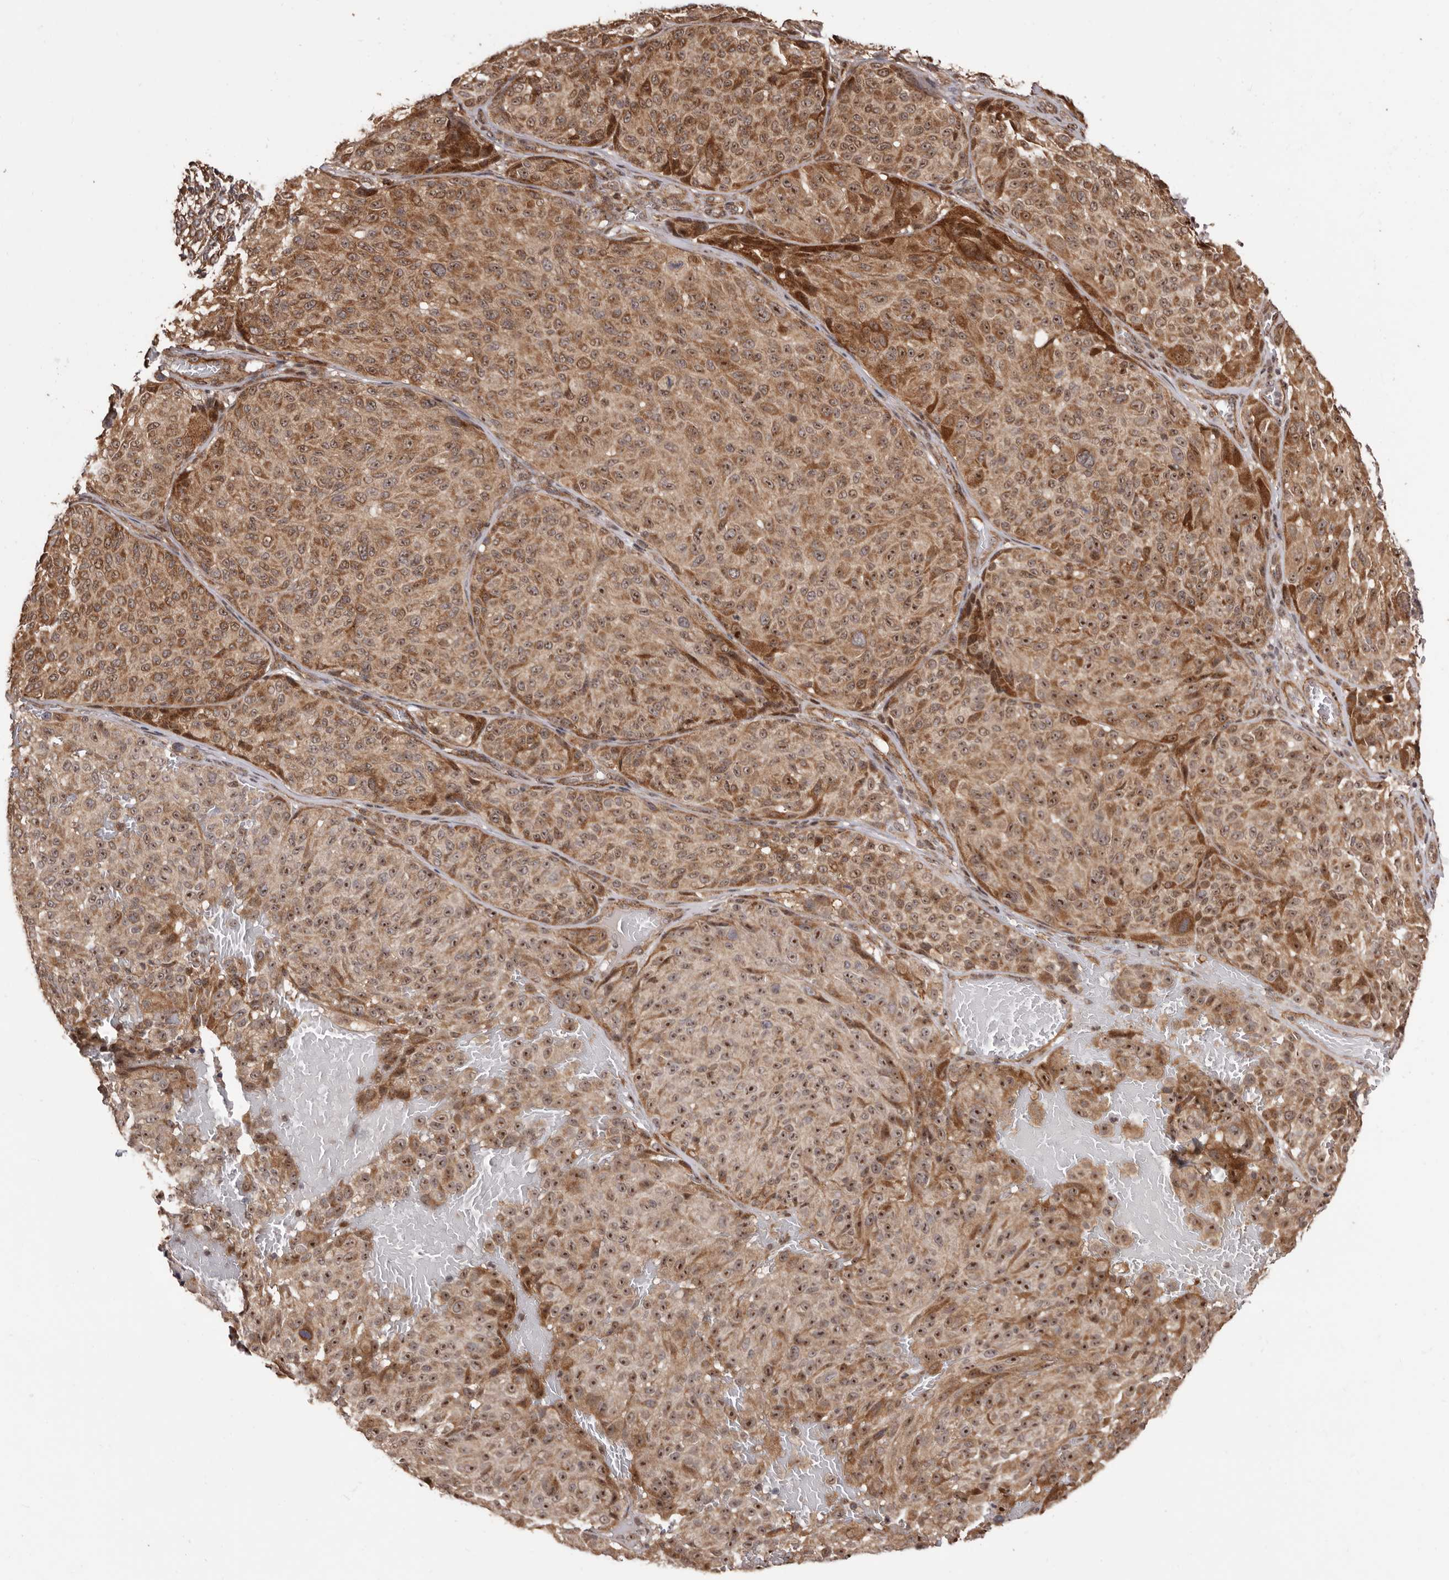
{"staining": {"intensity": "moderate", "quantity": ">75%", "location": "cytoplasmic/membranous,nuclear"}, "tissue": "melanoma", "cell_type": "Tumor cells", "image_type": "cancer", "snomed": [{"axis": "morphology", "description": "Malignant melanoma, NOS"}, {"axis": "topography", "description": "Skin"}], "caption": "A medium amount of moderate cytoplasmic/membranous and nuclear positivity is appreciated in about >75% of tumor cells in malignant melanoma tissue.", "gene": "ZCCHC7", "patient": {"sex": "male", "age": 83}}